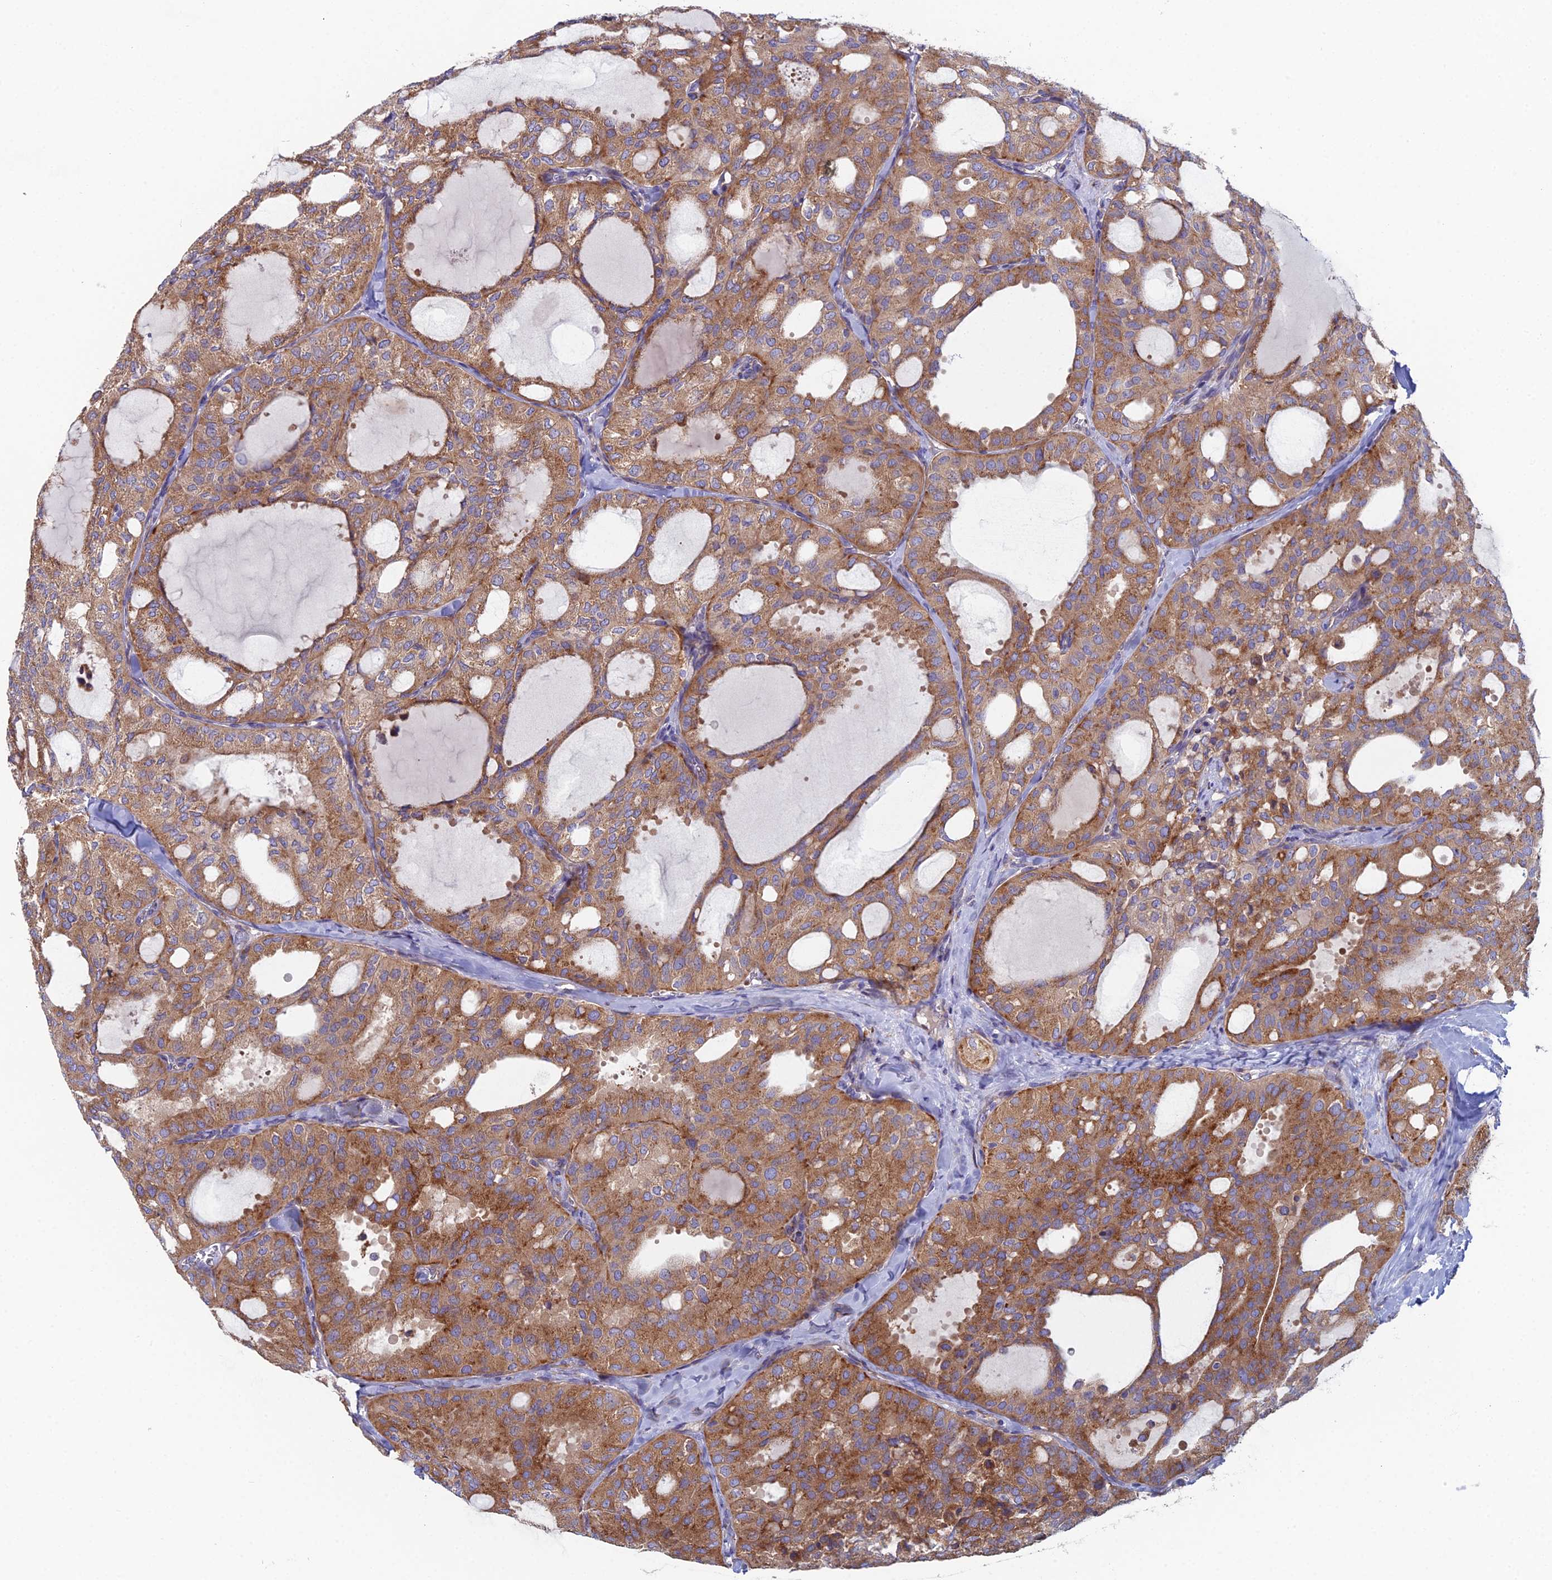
{"staining": {"intensity": "moderate", "quantity": ">75%", "location": "cytoplasmic/membranous"}, "tissue": "thyroid cancer", "cell_type": "Tumor cells", "image_type": "cancer", "snomed": [{"axis": "morphology", "description": "Follicular adenoma carcinoma, NOS"}, {"axis": "topography", "description": "Thyroid gland"}], "caption": "Immunohistochemical staining of human thyroid cancer displays moderate cytoplasmic/membranous protein positivity in approximately >75% of tumor cells.", "gene": "CLCN3", "patient": {"sex": "male", "age": 75}}